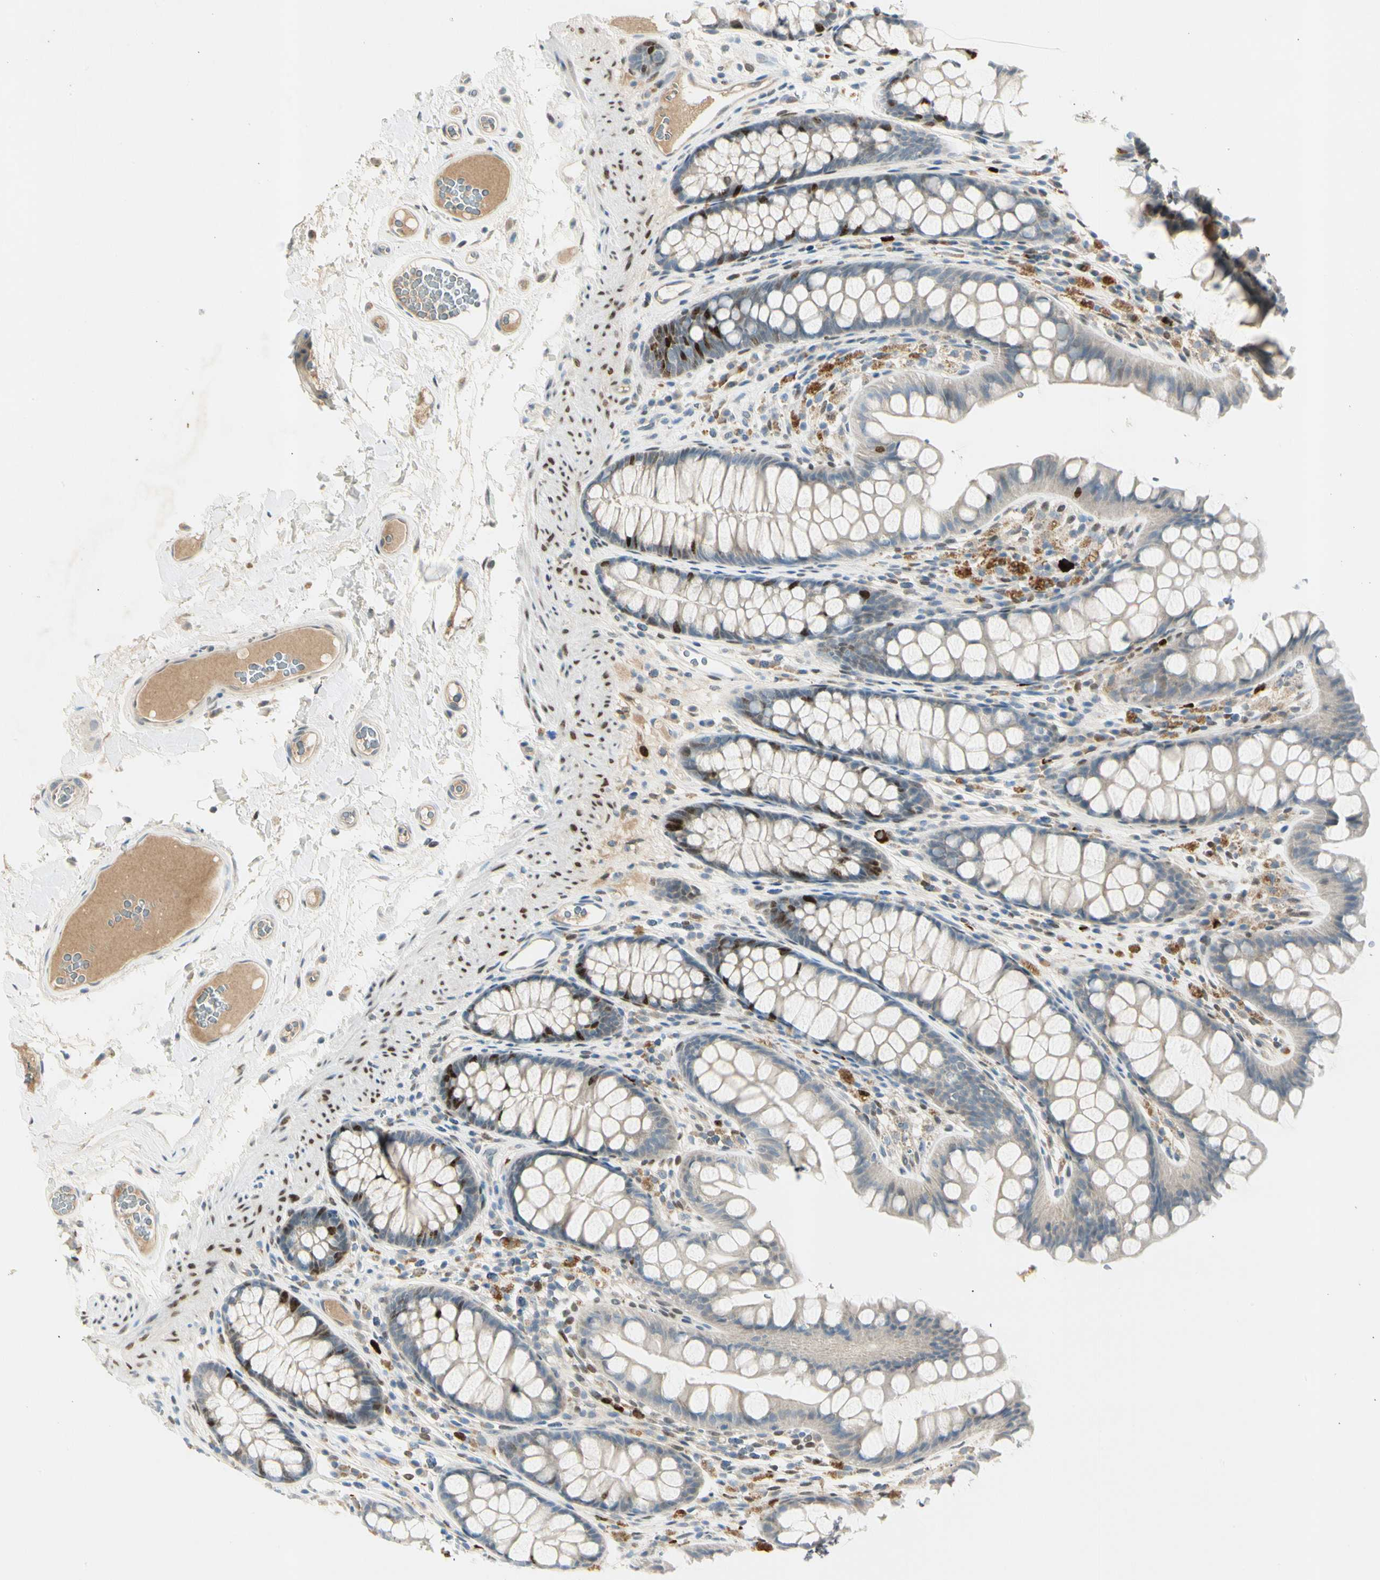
{"staining": {"intensity": "negative", "quantity": "none", "location": "none"}, "tissue": "colon", "cell_type": "Endothelial cells", "image_type": "normal", "snomed": [{"axis": "morphology", "description": "Normal tissue, NOS"}, {"axis": "topography", "description": "Colon"}], "caption": "The micrograph exhibits no significant positivity in endothelial cells of colon. (DAB IHC, high magnification).", "gene": "PITX1", "patient": {"sex": "female", "age": 55}}